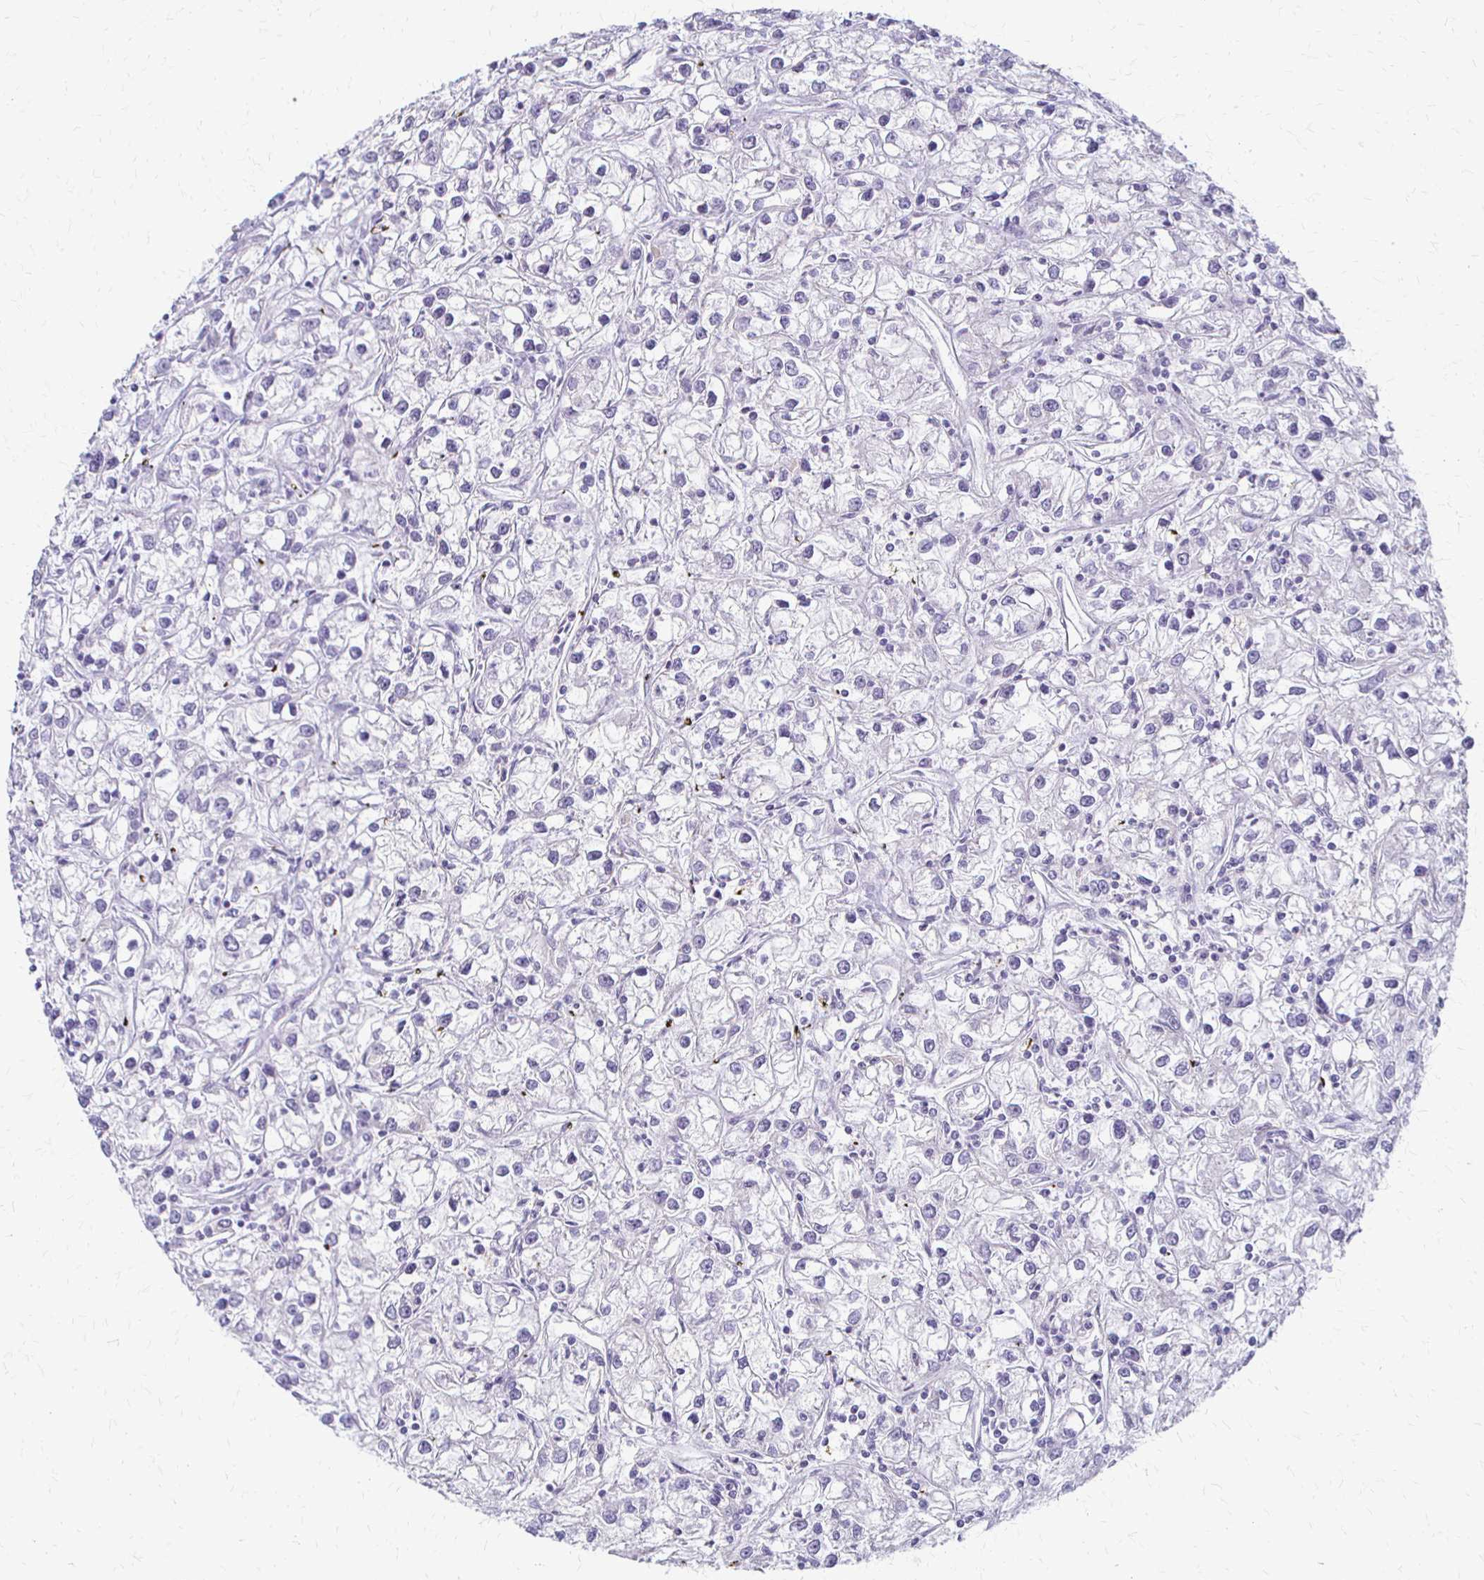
{"staining": {"intensity": "negative", "quantity": "none", "location": "none"}, "tissue": "renal cancer", "cell_type": "Tumor cells", "image_type": "cancer", "snomed": [{"axis": "morphology", "description": "Adenocarcinoma, NOS"}, {"axis": "topography", "description": "Kidney"}], "caption": "Protein analysis of adenocarcinoma (renal) displays no significant positivity in tumor cells. (DAB immunohistochemistry visualized using brightfield microscopy, high magnification).", "gene": "ACP5", "patient": {"sex": "female", "age": 59}}